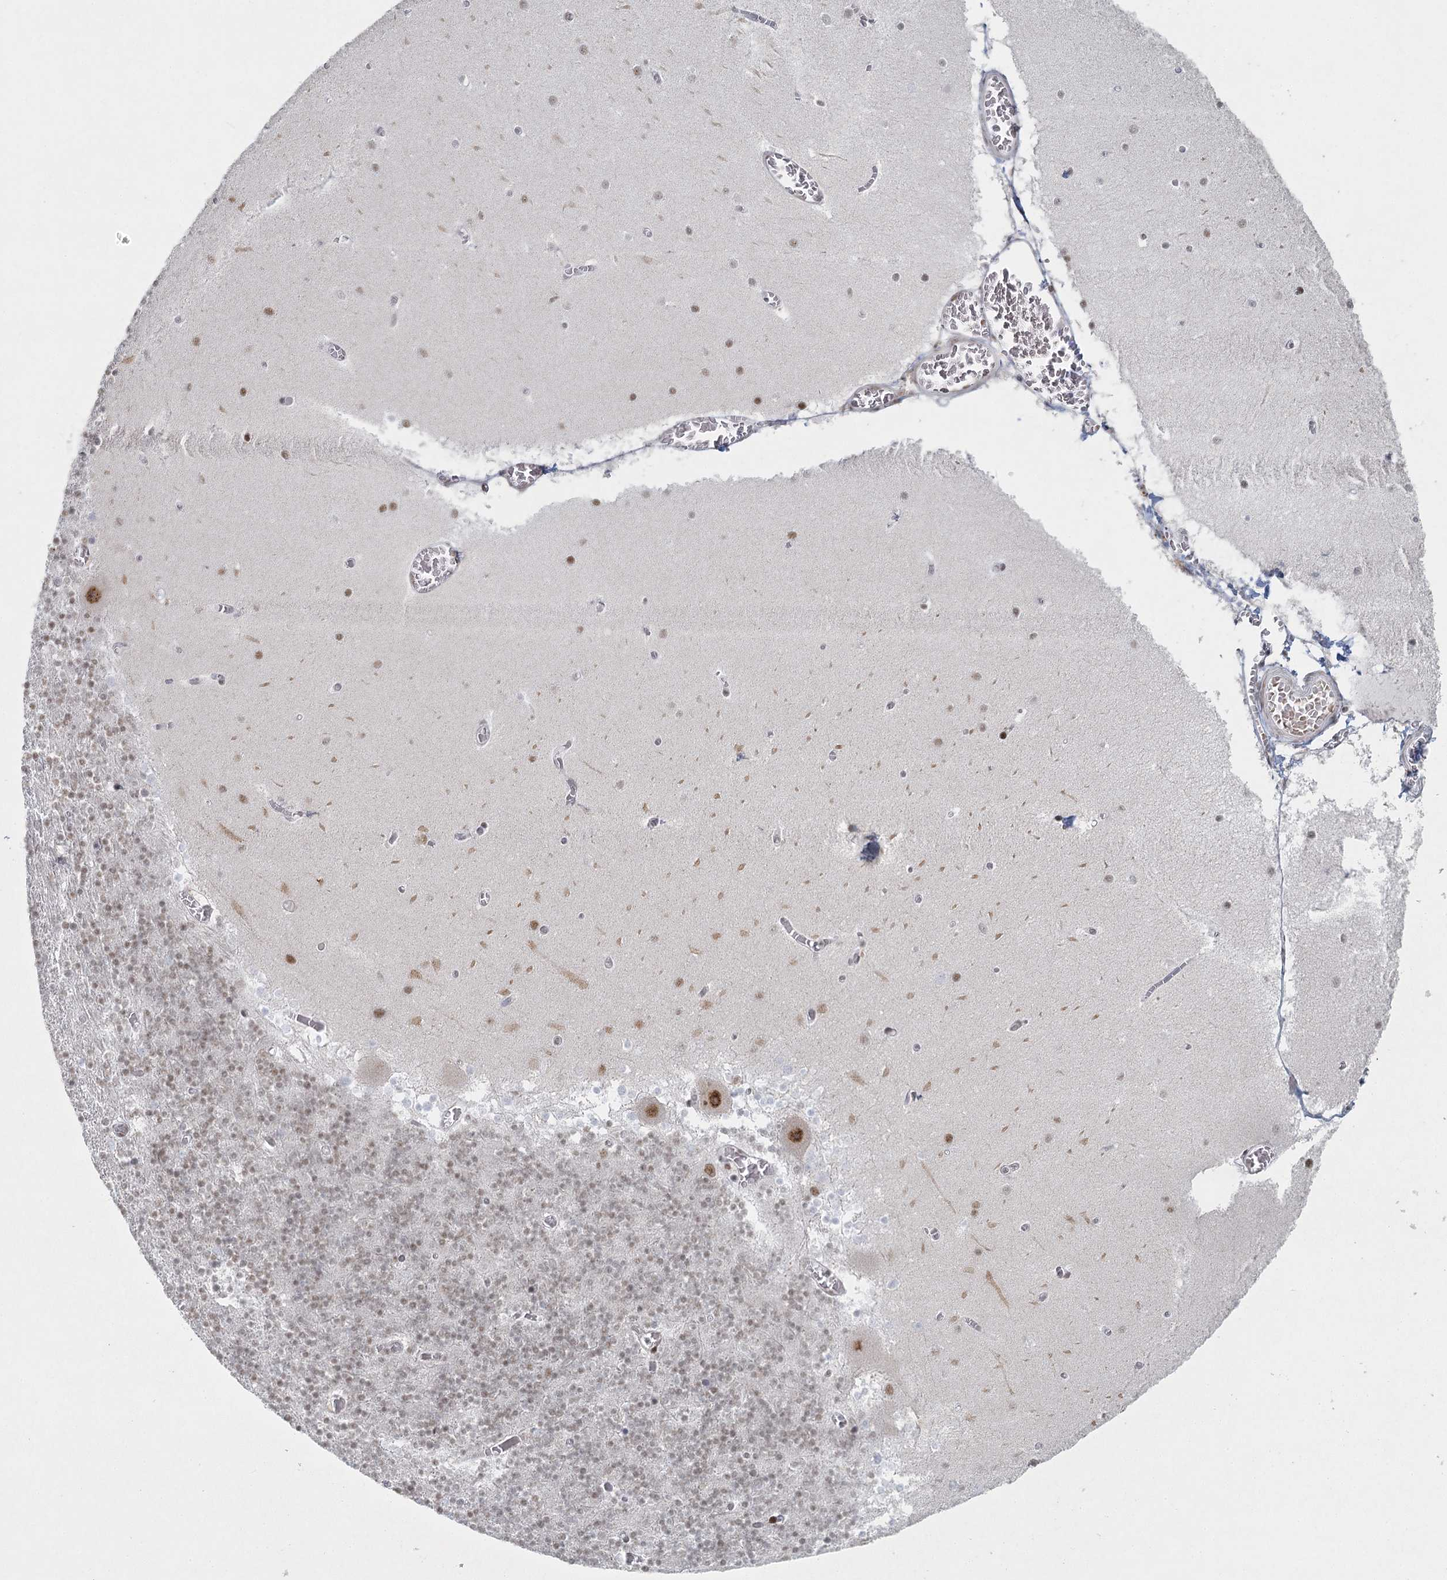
{"staining": {"intensity": "weak", "quantity": "25%-75%", "location": "nuclear"}, "tissue": "cerebellum", "cell_type": "Cells in granular layer", "image_type": "normal", "snomed": [{"axis": "morphology", "description": "Normal tissue, NOS"}, {"axis": "topography", "description": "Cerebellum"}], "caption": "The histopathology image displays staining of unremarkable cerebellum, revealing weak nuclear protein expression (brown color) within cells in granular layer.", "gene": "U2SURP", "patient": {"sex": "female", "age": 28}}